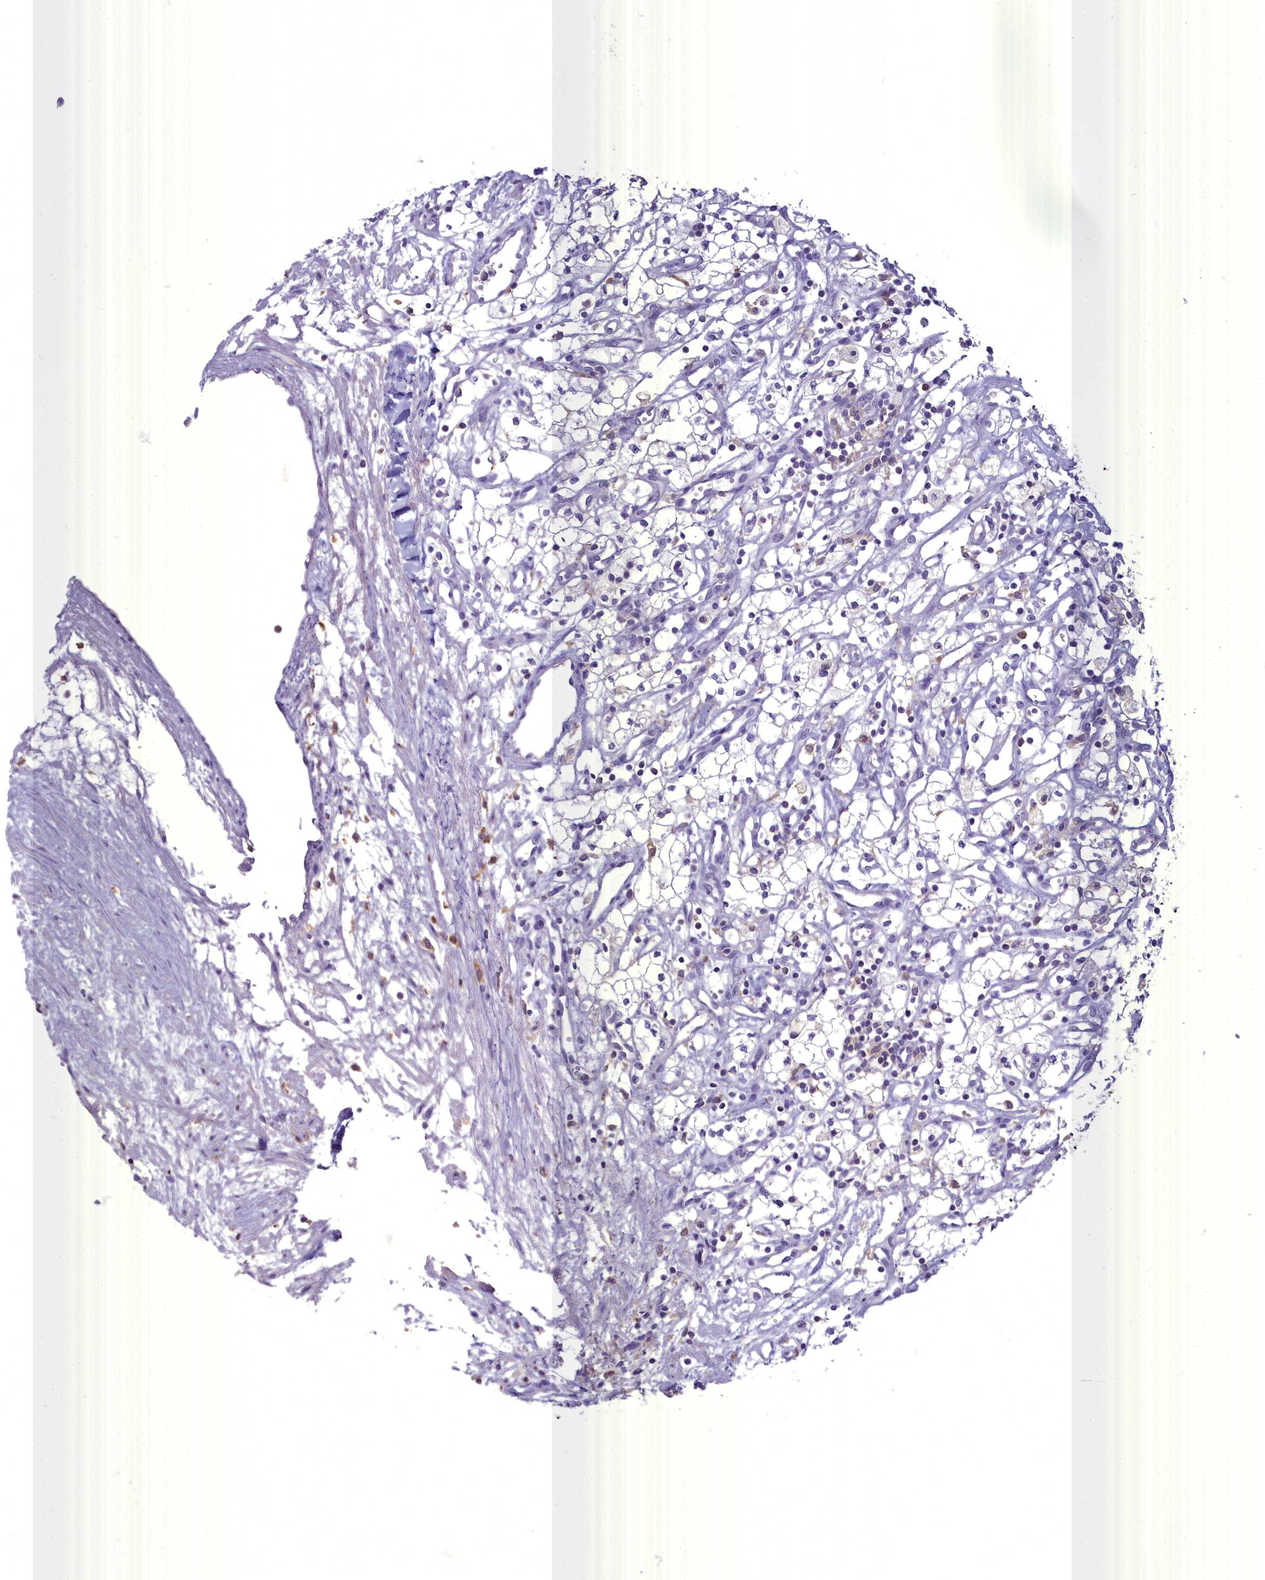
{"staining": {"intensity": "negative", "quantity": "none", "location": "none"}, "tissue": "renal cancer", "cell_type": "Tumor cells", "image_type": "cancer", "snomed": [{"axis": "morphology", "description": "Adenocarcinoma, NOS"}, {"axis": "topography", "description": "Kidney"}], "caption": "Immunohistochemistry of adenocarcinoma (renal) exhibits no expression in tumor cells.", "gene": "BLNK", "patient": {"sex": "male", "age": 59}}